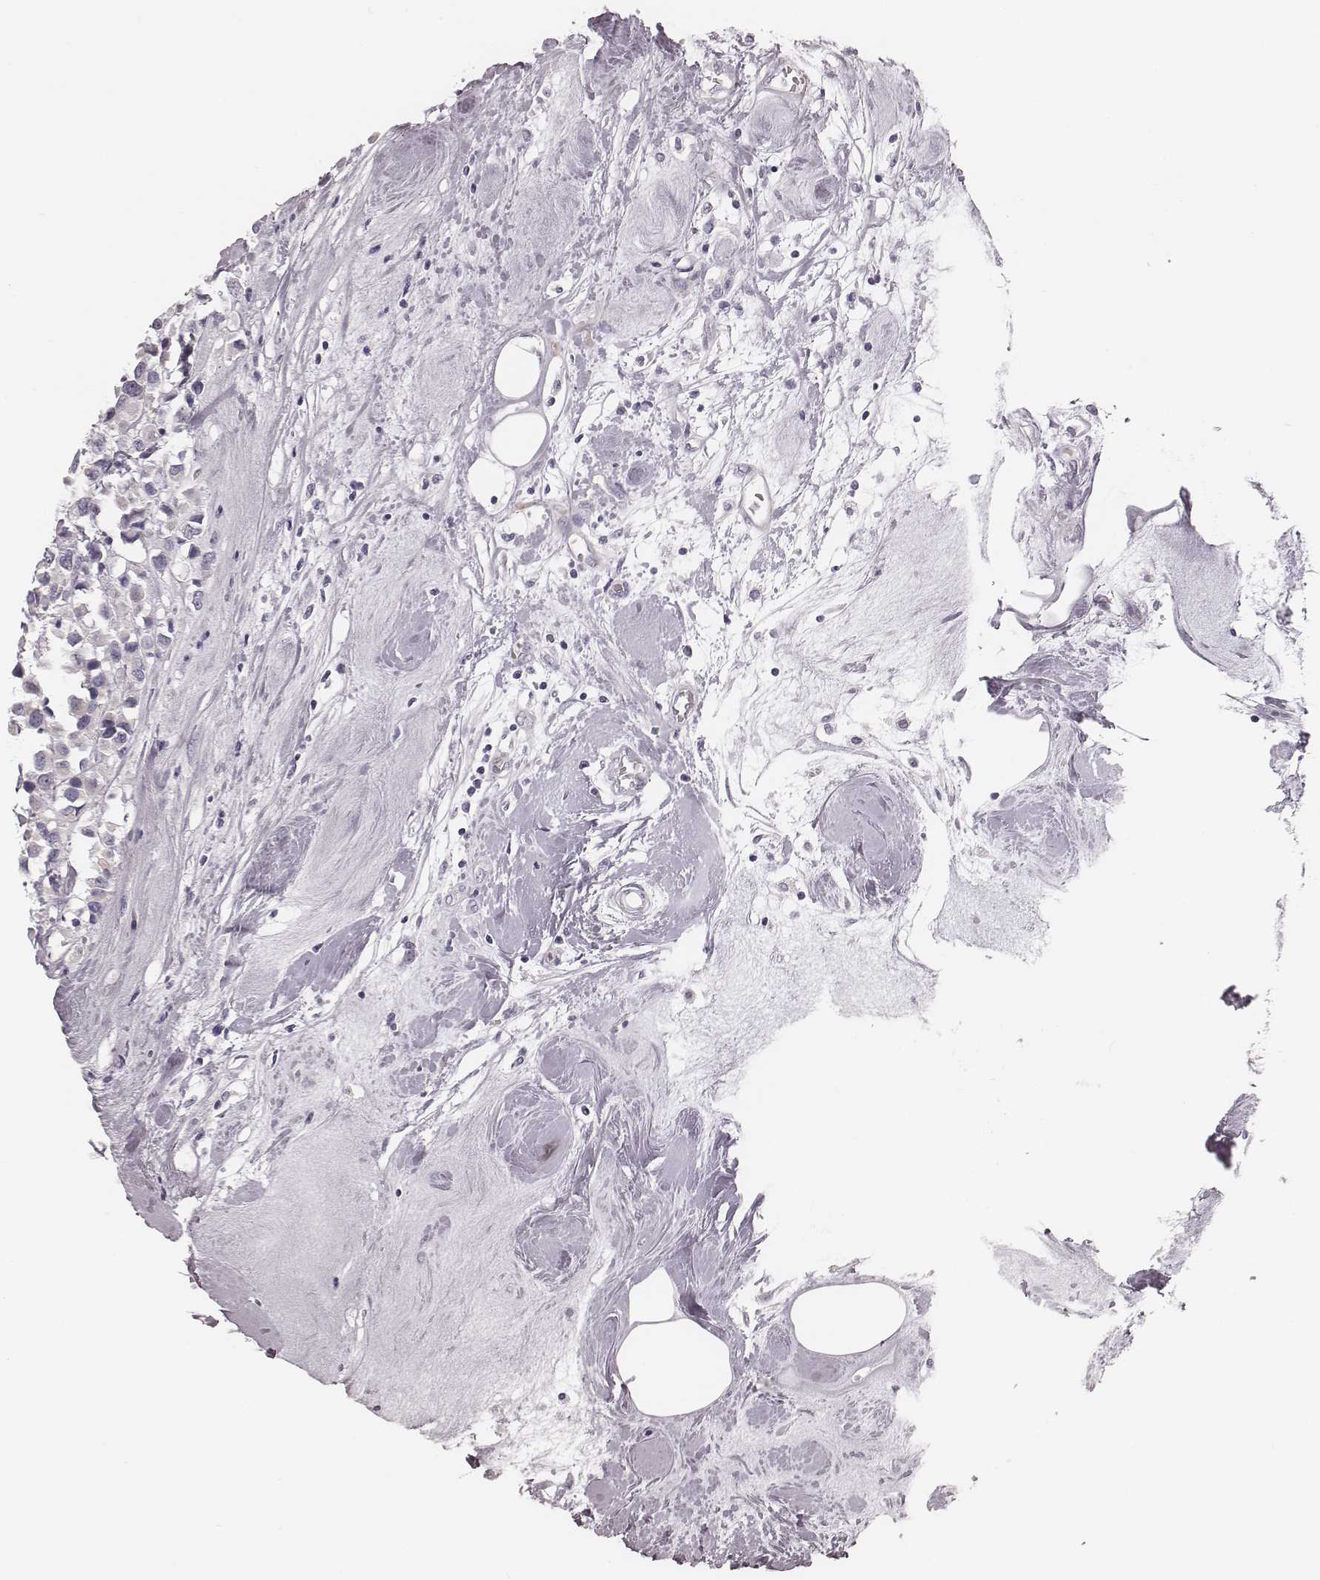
{"staining": {"intensity": "negative", "quantity": "none", "location": "none"}, "tissue": "breast cancer", "cell_type": "Tumor cells", "image_type": "cancer", "snomed": [{"axis": "morphology", "description": "Duct carcinoma"}, {"axis": "topography", "description": "Breast"}], "caption": "Immunohistochemical staining of breast intraductal carcinoma displays no significant expression in tumor cells. (Immunohistochemistry, brightfield microscopy, high magnification).", "gene": "SPA17", "patient": {"sex": "female", "age": 61}}